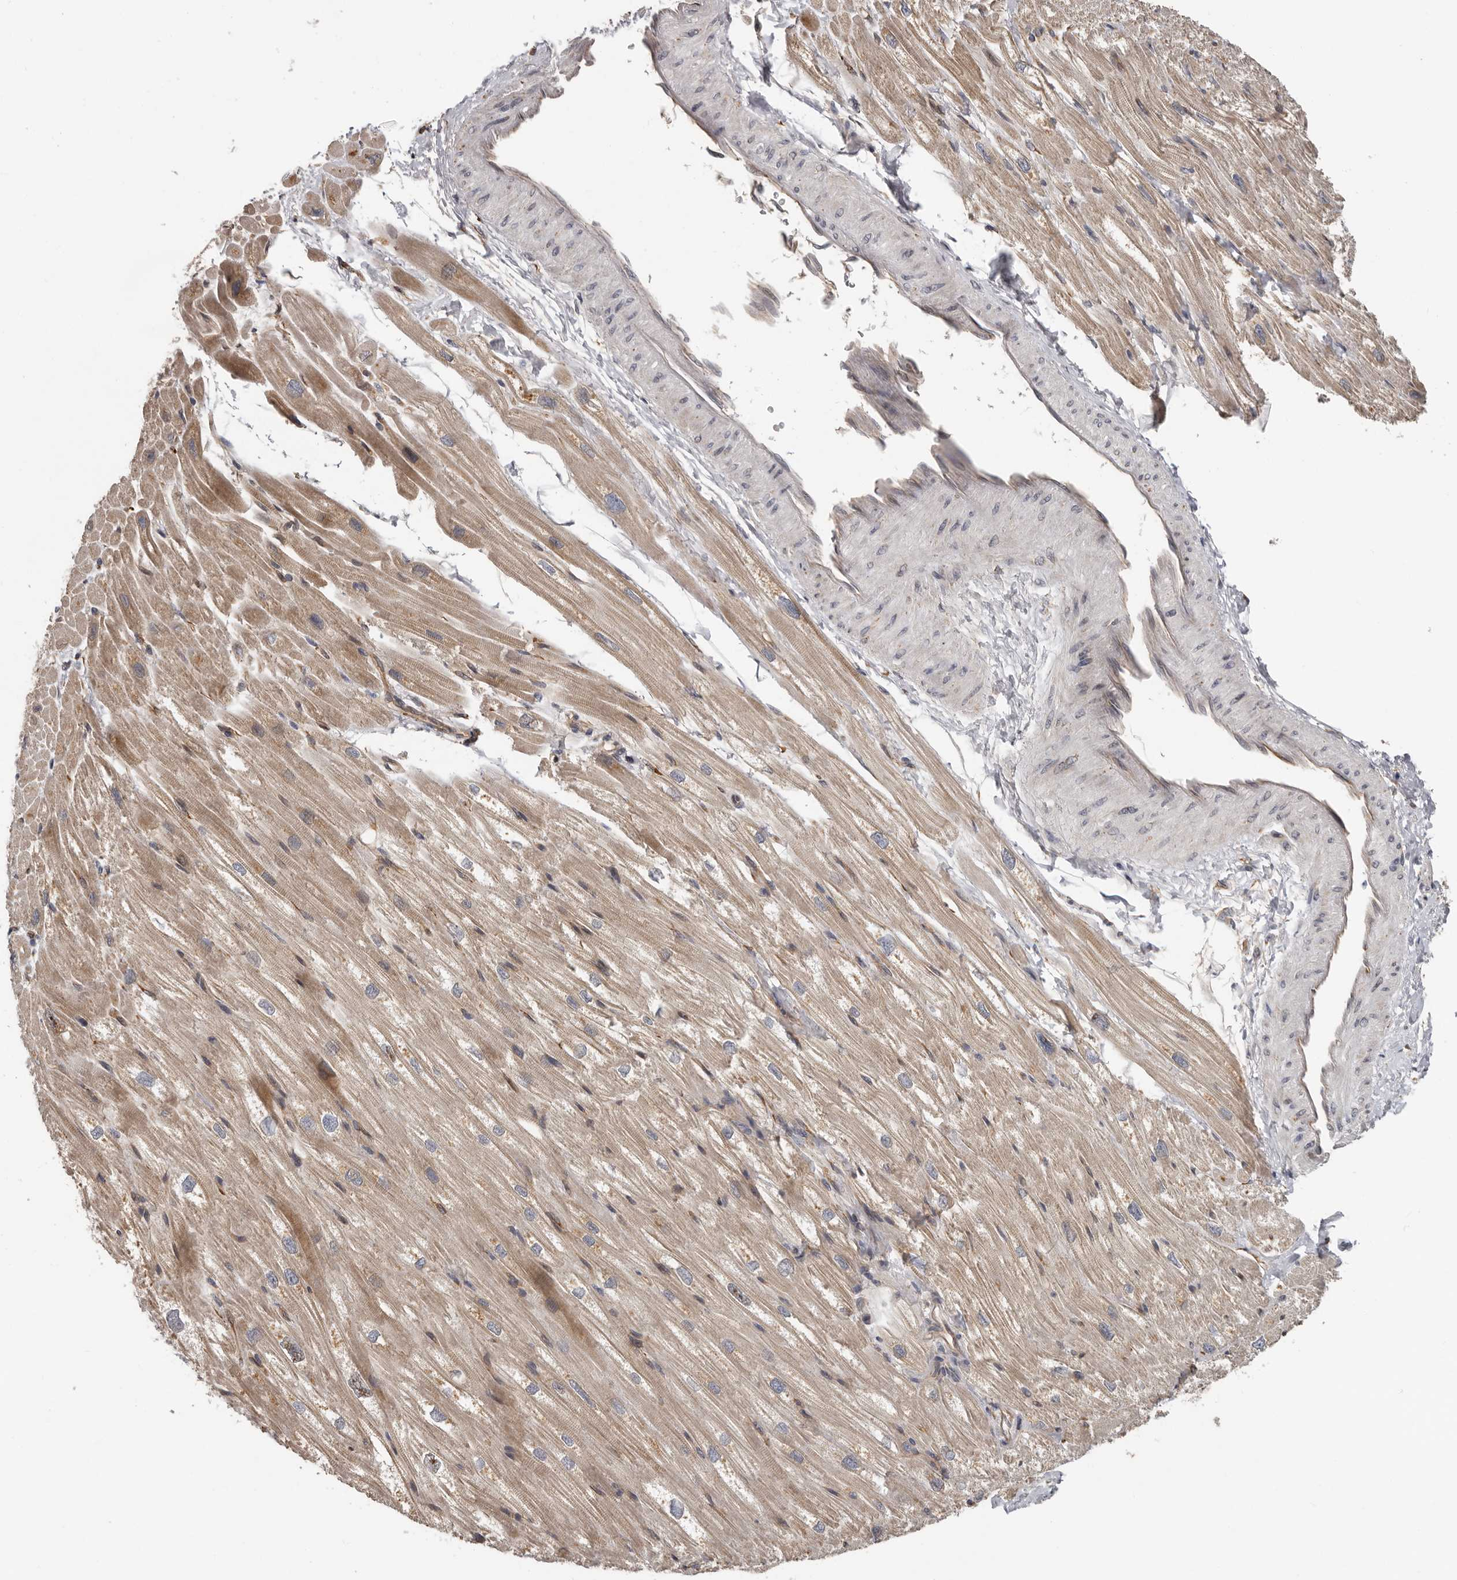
{"staining": {"intensity": "moderate", "quantity": ">75%", "location": "cytoplasmic/membranous"}, "tissue": "heart muscle", "cell_type": "Cardiomyocytes", "image_type": "normal", "snomed": [{"axis": "morphology", "description": "Normal tissue, NOS"}, {"axis": "topography", "description": "Heart"}], "caption": "Moderate cytoplasmic/membranous staining is identified in approximately >75% of cardiomyocytes in unremarkable heart muscle. The protein of interest is stained brown, and the nuclei are stained in blue (DAB IHC with brightfield microscopy, high magnification).", "gene": "MTF1", "patient": {"sex": "male", "age": 50}}